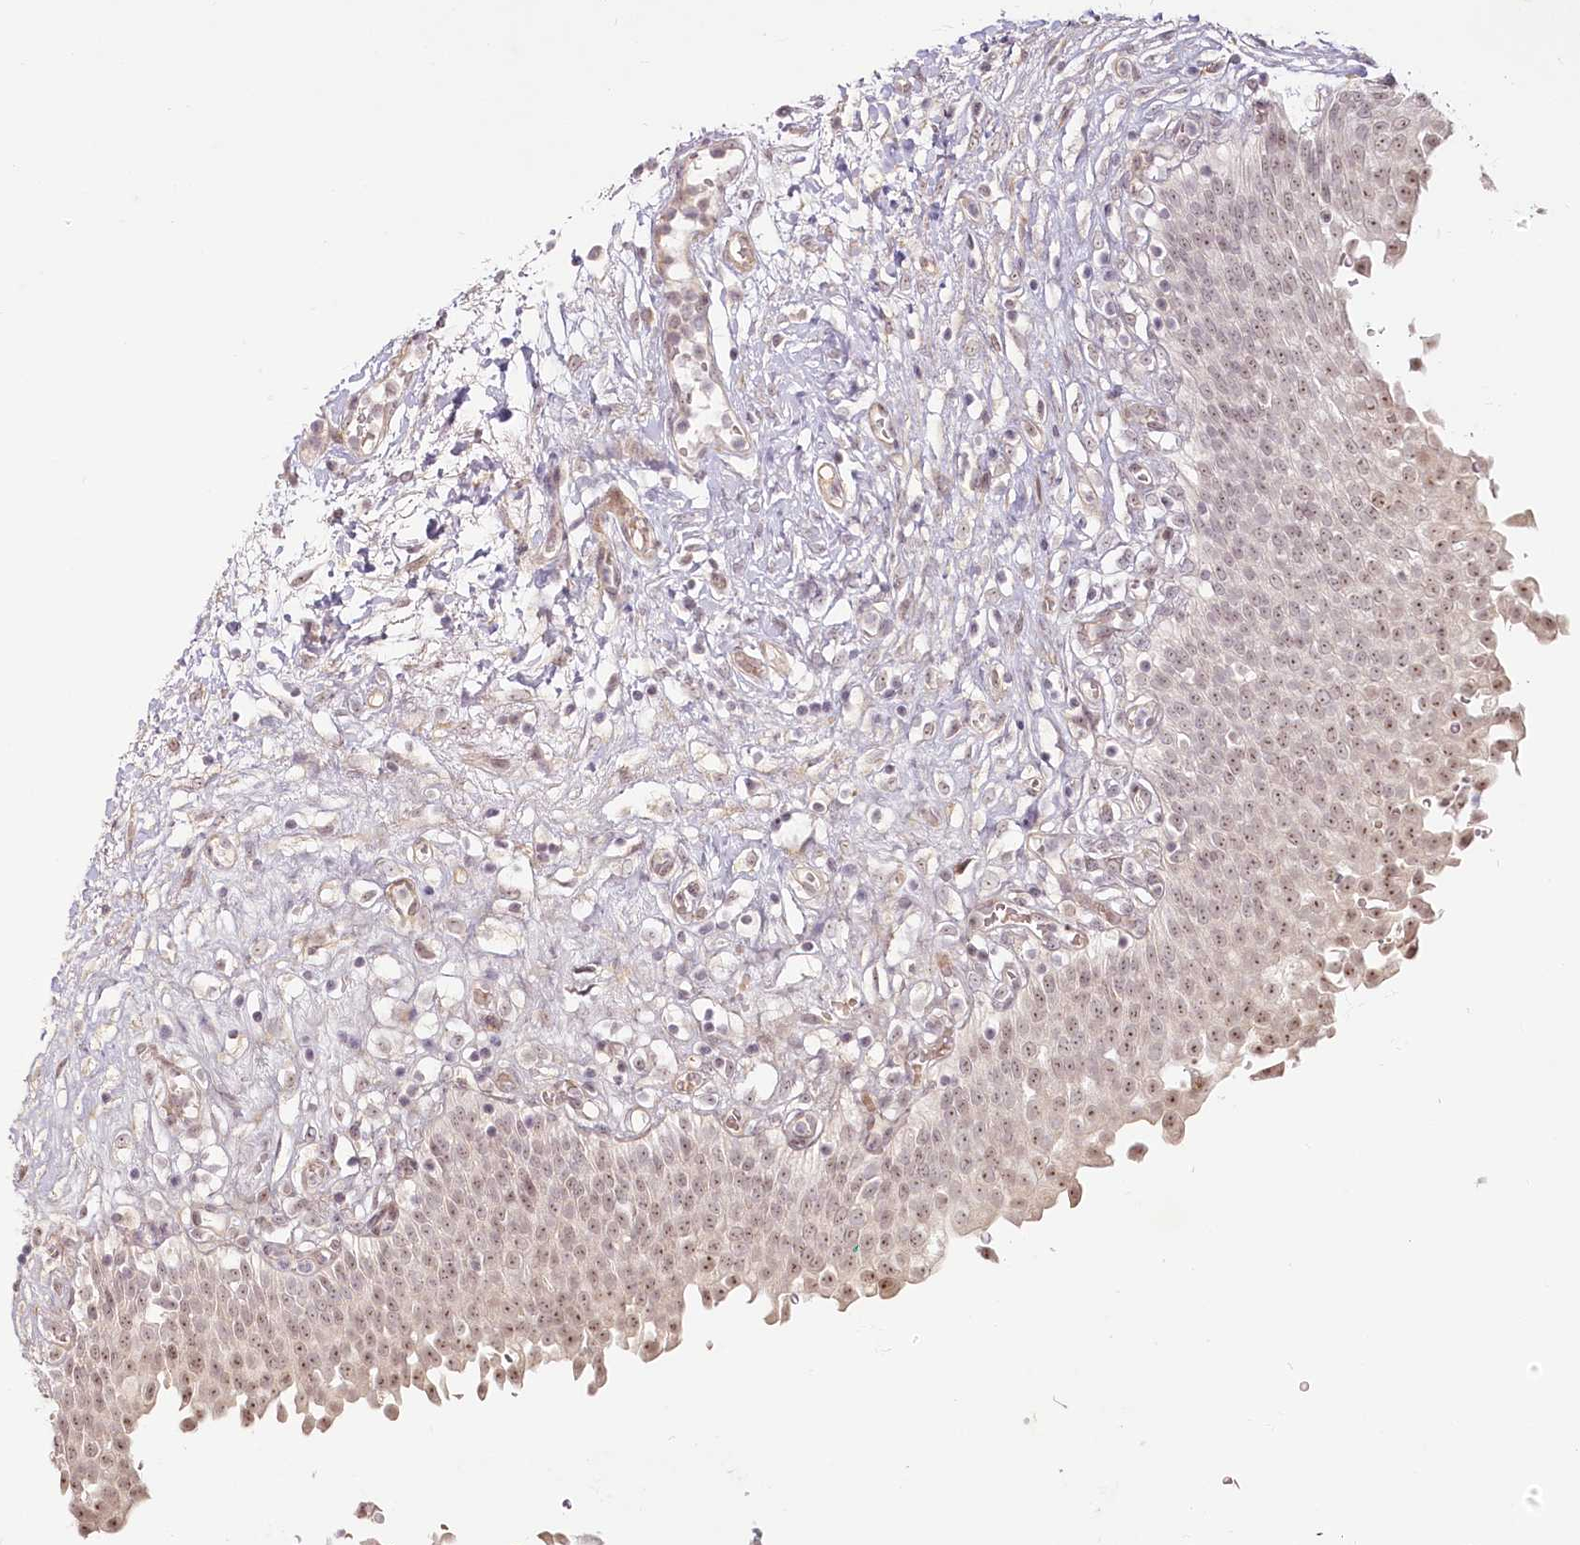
{"staining": {"intensity": "moderate", "quantity": ">75%", "location": "cytoplasmic/membranous,nuclear"}, "tissue": "urinary bladder", "cell_type": "Urothelial cells", "image_type": "normal", "snomed": [{"axis": "morphology", "description": "Urothelial carcinoma, High grade"}, {"axis": "topography", "description": "Urinary bladder"}], "caption": "Immunohistochemistry (IHC) staining of normal urinary bladder, which displays medium levels of moderate cytoplasmic/membranous,nuclear expression in approximately >75% of urothelial cells indicating moderate cytoplasmic/membranous,nuclear protein staining. The staining was performed using DAB (brown) for protein detection and nuclei were counterstained in hematoxylin (blue).", "gene": "EXOSC7", "patient": {"sex": "male", "age": 46}}